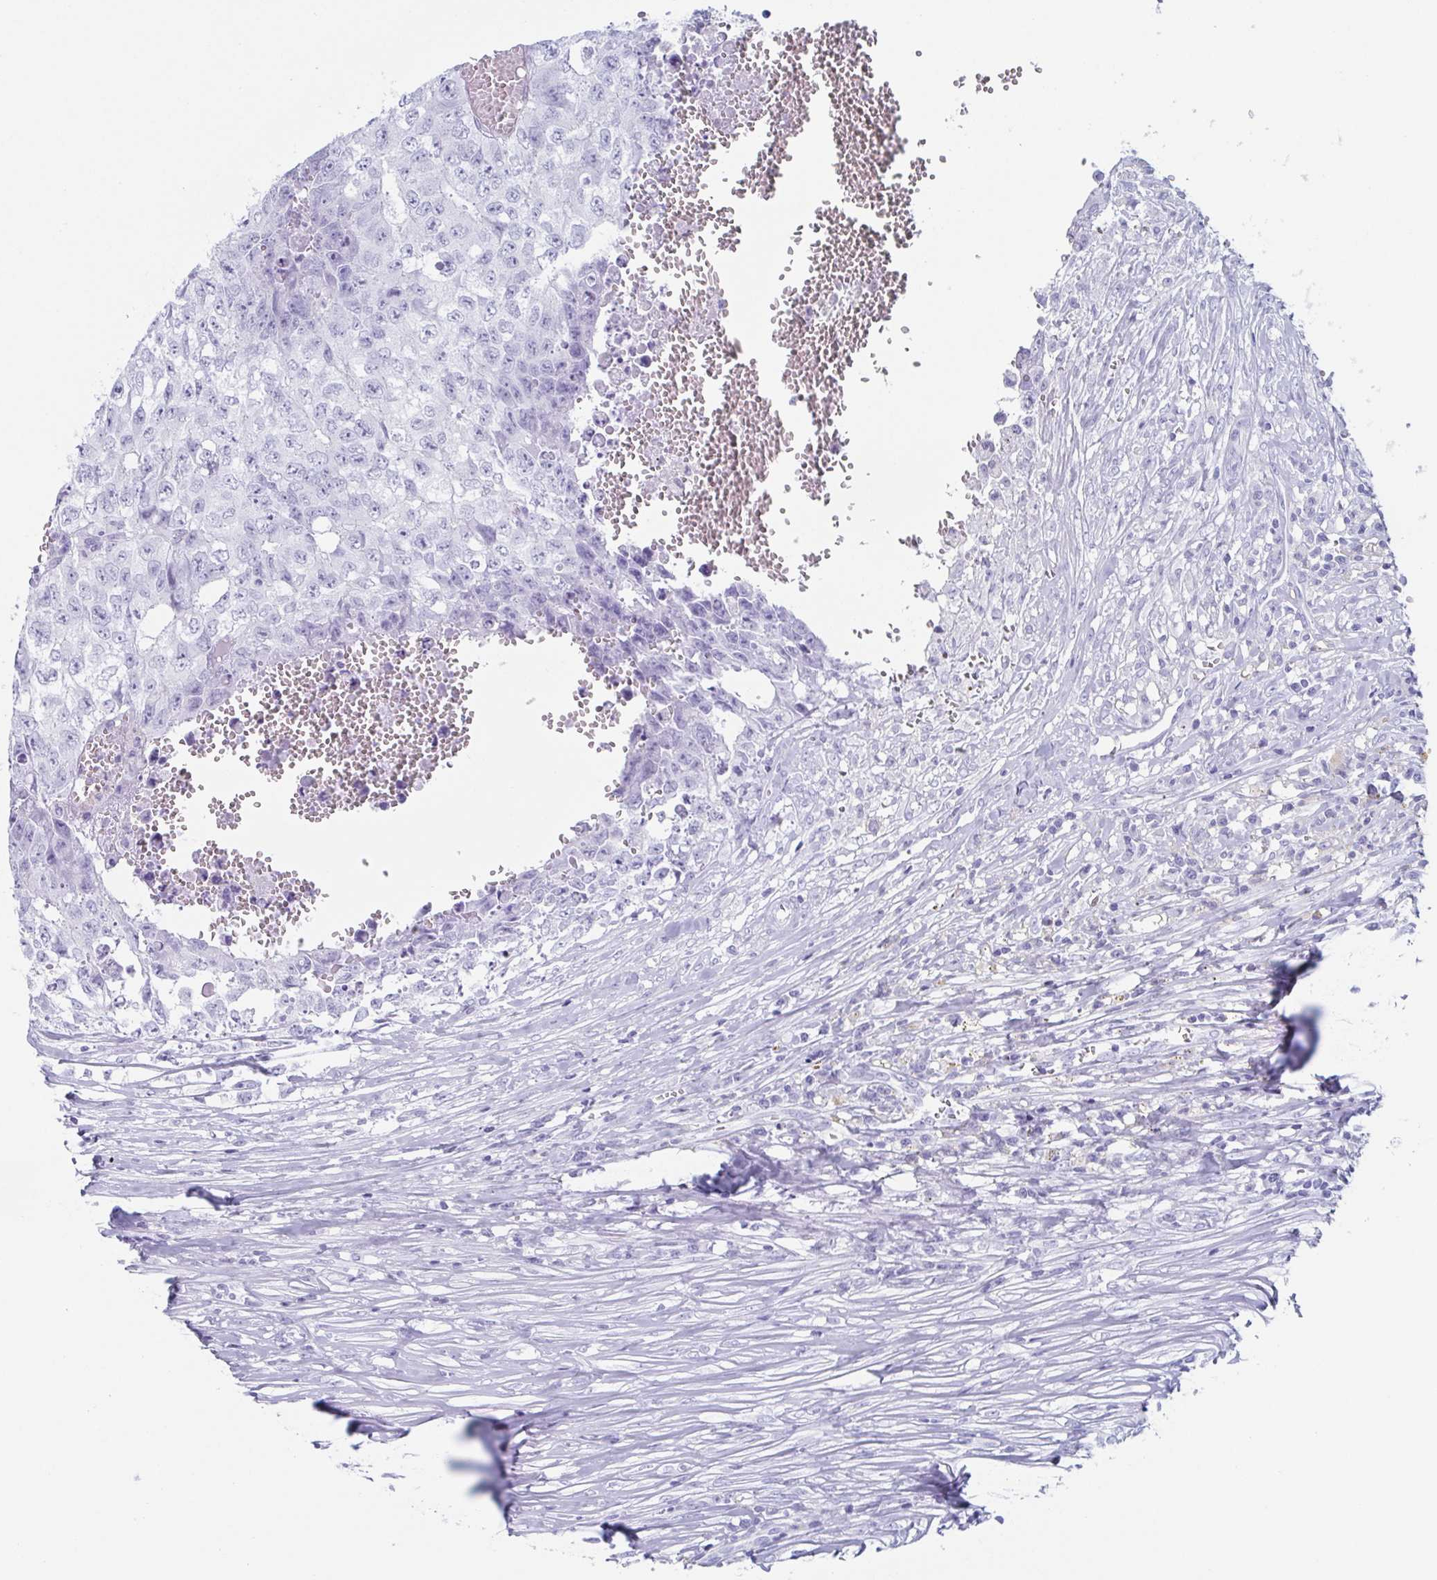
{"staining": {"intensity": "negative", "quantity": "none", "location": "none"}, "tissue": "testis cancer", "cell_type": "Tumor cells", "image_type": "cancer", "snomed": [{"axis": "morphology", "description": "Carcinoma, Embryonal, NOS"}, {"axis": "morphology", "description": "Teratoma, malignant, NOS"}, {"axis": "topography", "description": "Testis"}], "caption": "Immunohistochemistry (IHC) of malignant teratoma (testis) demonstrates no staining in tumor cells.", "gene": "LYRM2", "patient": {"sex": "male", "age": 24}}